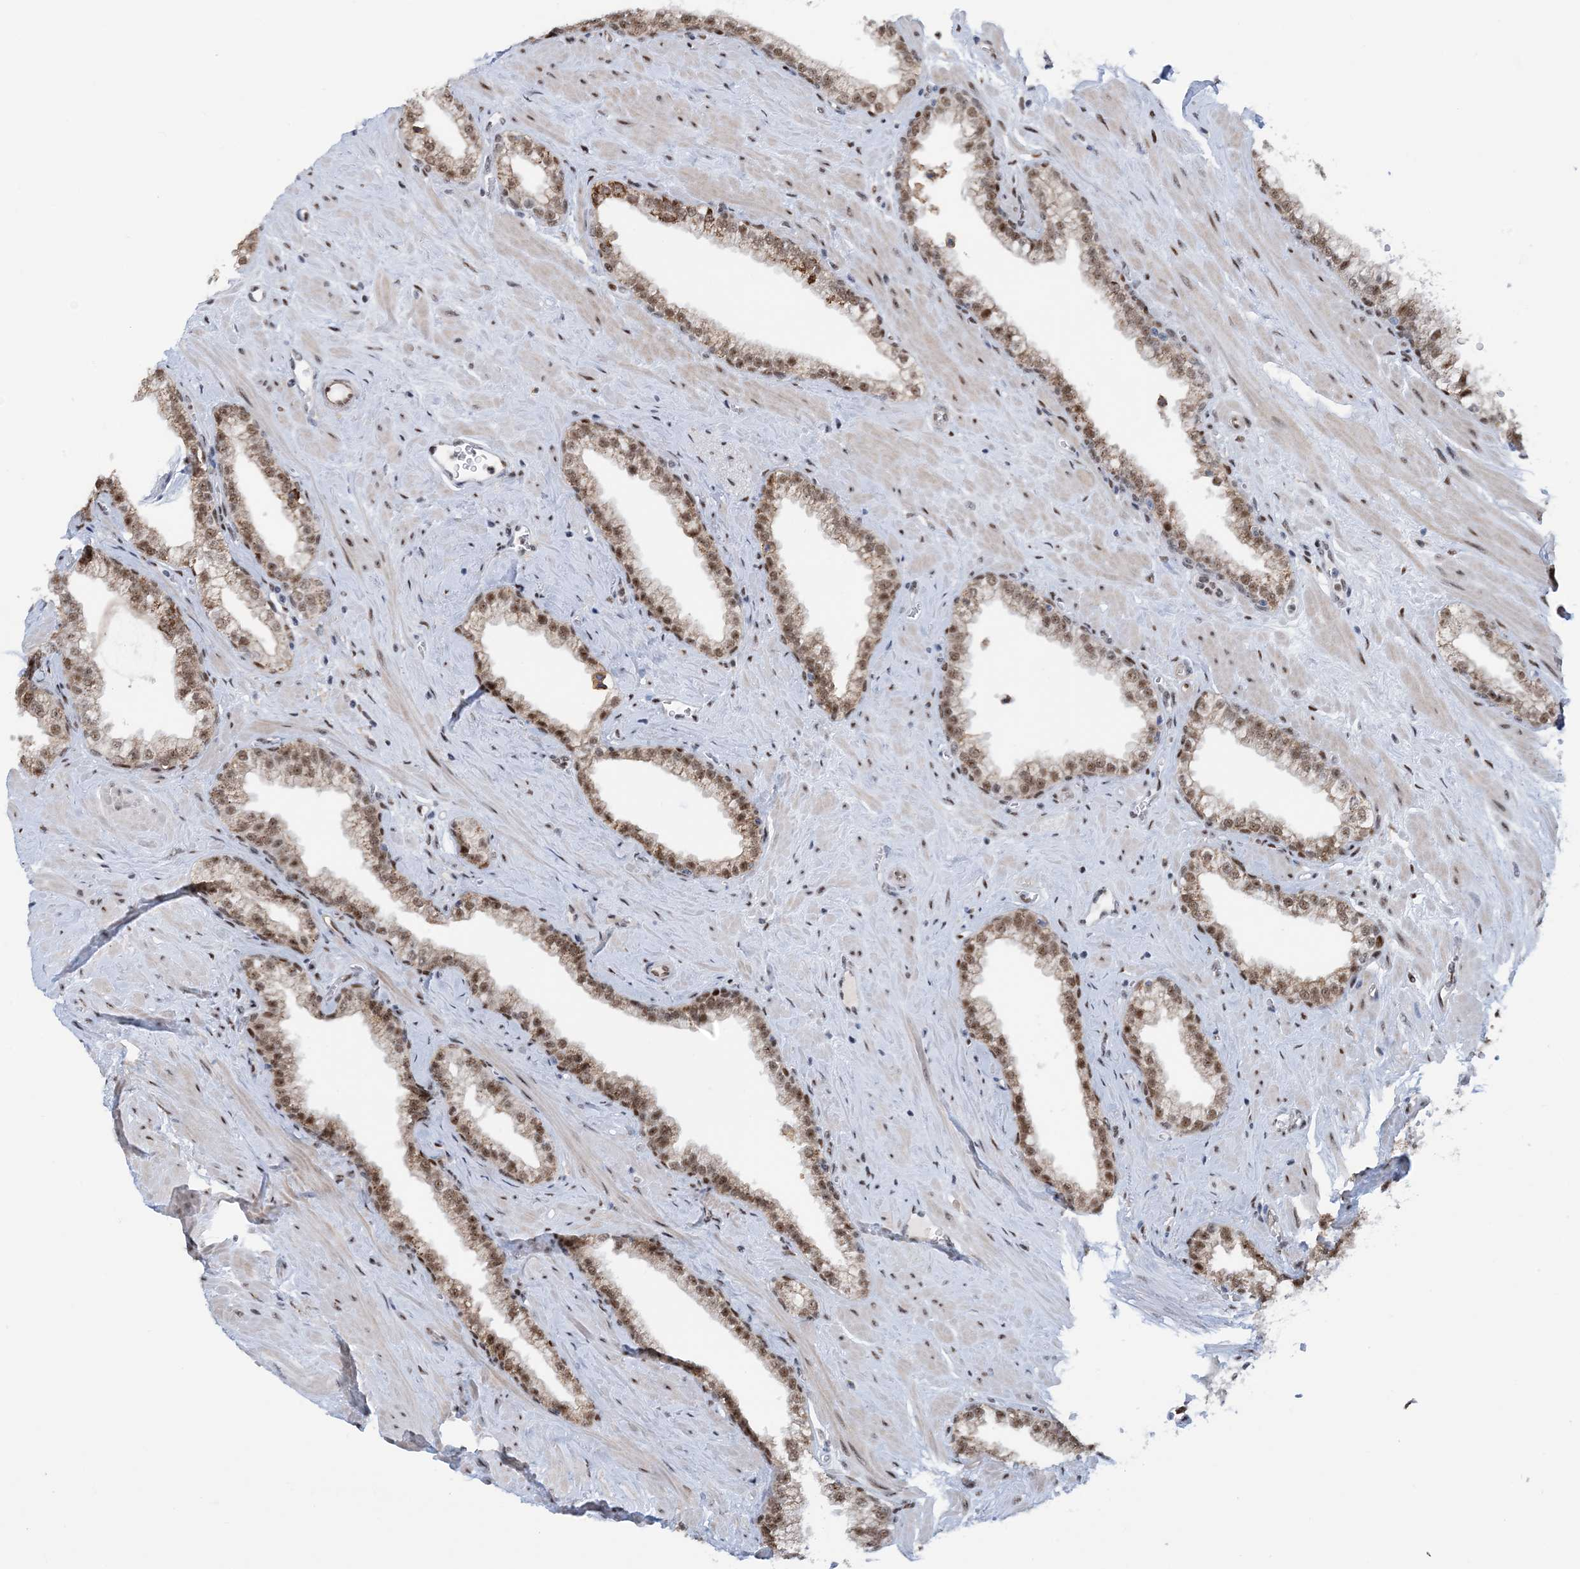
{"staining": {"intensity": "moderate", "quantity": "25%-75%", "location": "nuclear"}, "tissue": "prostate", "cell_type": "Glandular cells", "image_type": "normal", "snomed": [{"axis": "morphology", "description": "Normal tissue, NOS"}, {"axis": "morphology", "description": "Urothelial carcinoma, Low grade"}, {"axis": "topography", "description": "Urinary bladder"}, {"axis": "topography", "description": "Prostate"}], "caption": "DAB immunohistochemical staining of unremarkable human prostate demonstrates moderate nuclear protein positivity in approximately 25%-75% of glandular cells.", "gene": "HEMK1", "patient": {"sex": "male", "age": 60}}